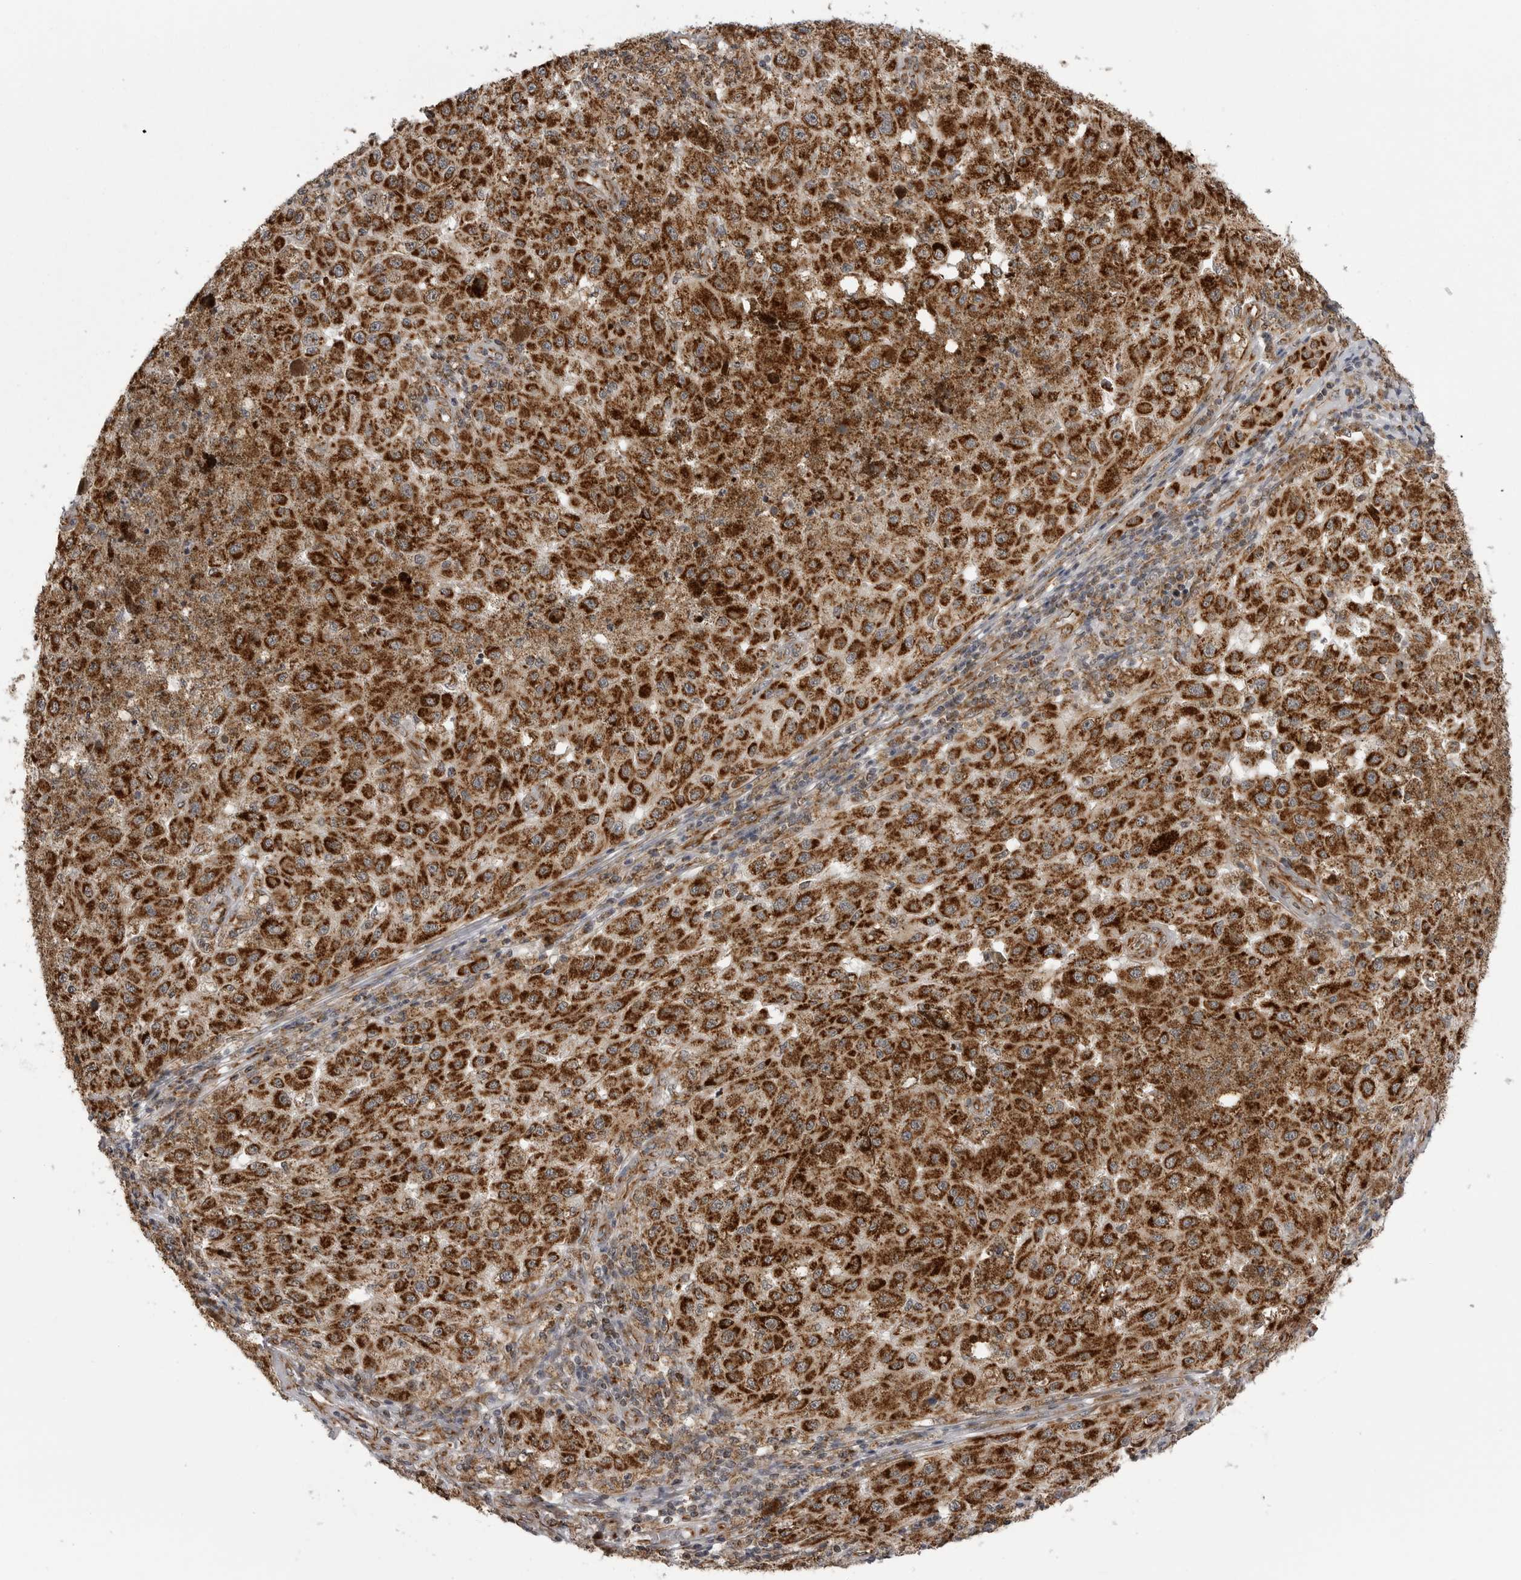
{"staining": {"intensity": "strong", "quantity": ">75%", "location": "cytoplasmic/membranous"}, "tissue": "melanoma", "cell_type": "Tumor cells", "image_type": "cancer", "snomed": [{"axis": "morphology", "description": "Malignant melanoma, NOS"}, {"axis": "topography", "description": "Skin"}], "caption": "High-power microscopy captured an IHC image of malignant melanoma, revealing strong cytoplasmic/membranous positivity in about >75% of tumor cells.", "gene": "FH", "patient": {"sex": "female", "age": 64}}